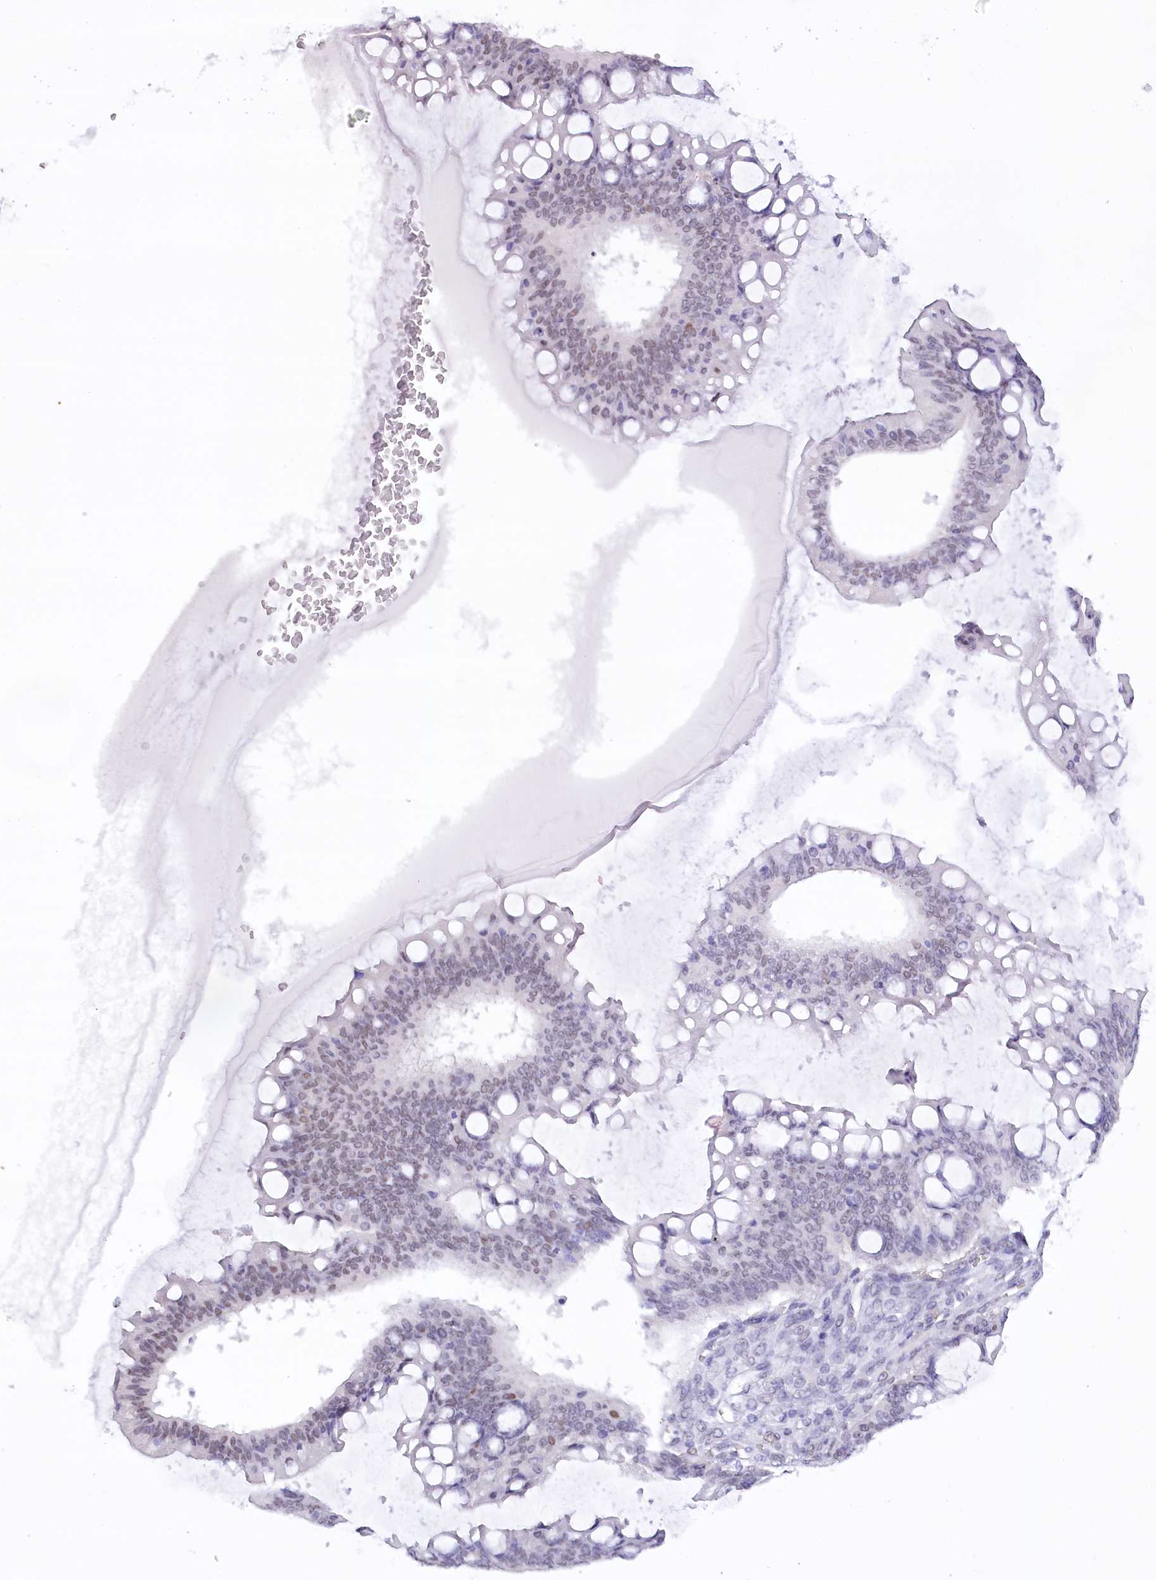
{"staining": {"intensity": "negative", "quantity": "none", "location": "none"}, "tissue": "ovarian cancer", "cell_type": "Tumor cells", "image_type": "cancer", "snomed": [{"axis": "morphology", "description": "Cystadenocarcinoma, mucinous, NOS"}, {"axis": "topography", "description": "Ovary"}], "caption": "A high-resolution histopathology image shows immunohistochemistry staining of ovarian mucinous cystadenocarcinoma, which demonstrates no significant expression in tumor cells.", "gene": "HNRNPA0", "patient": {"sex": "female", "age": 73}}